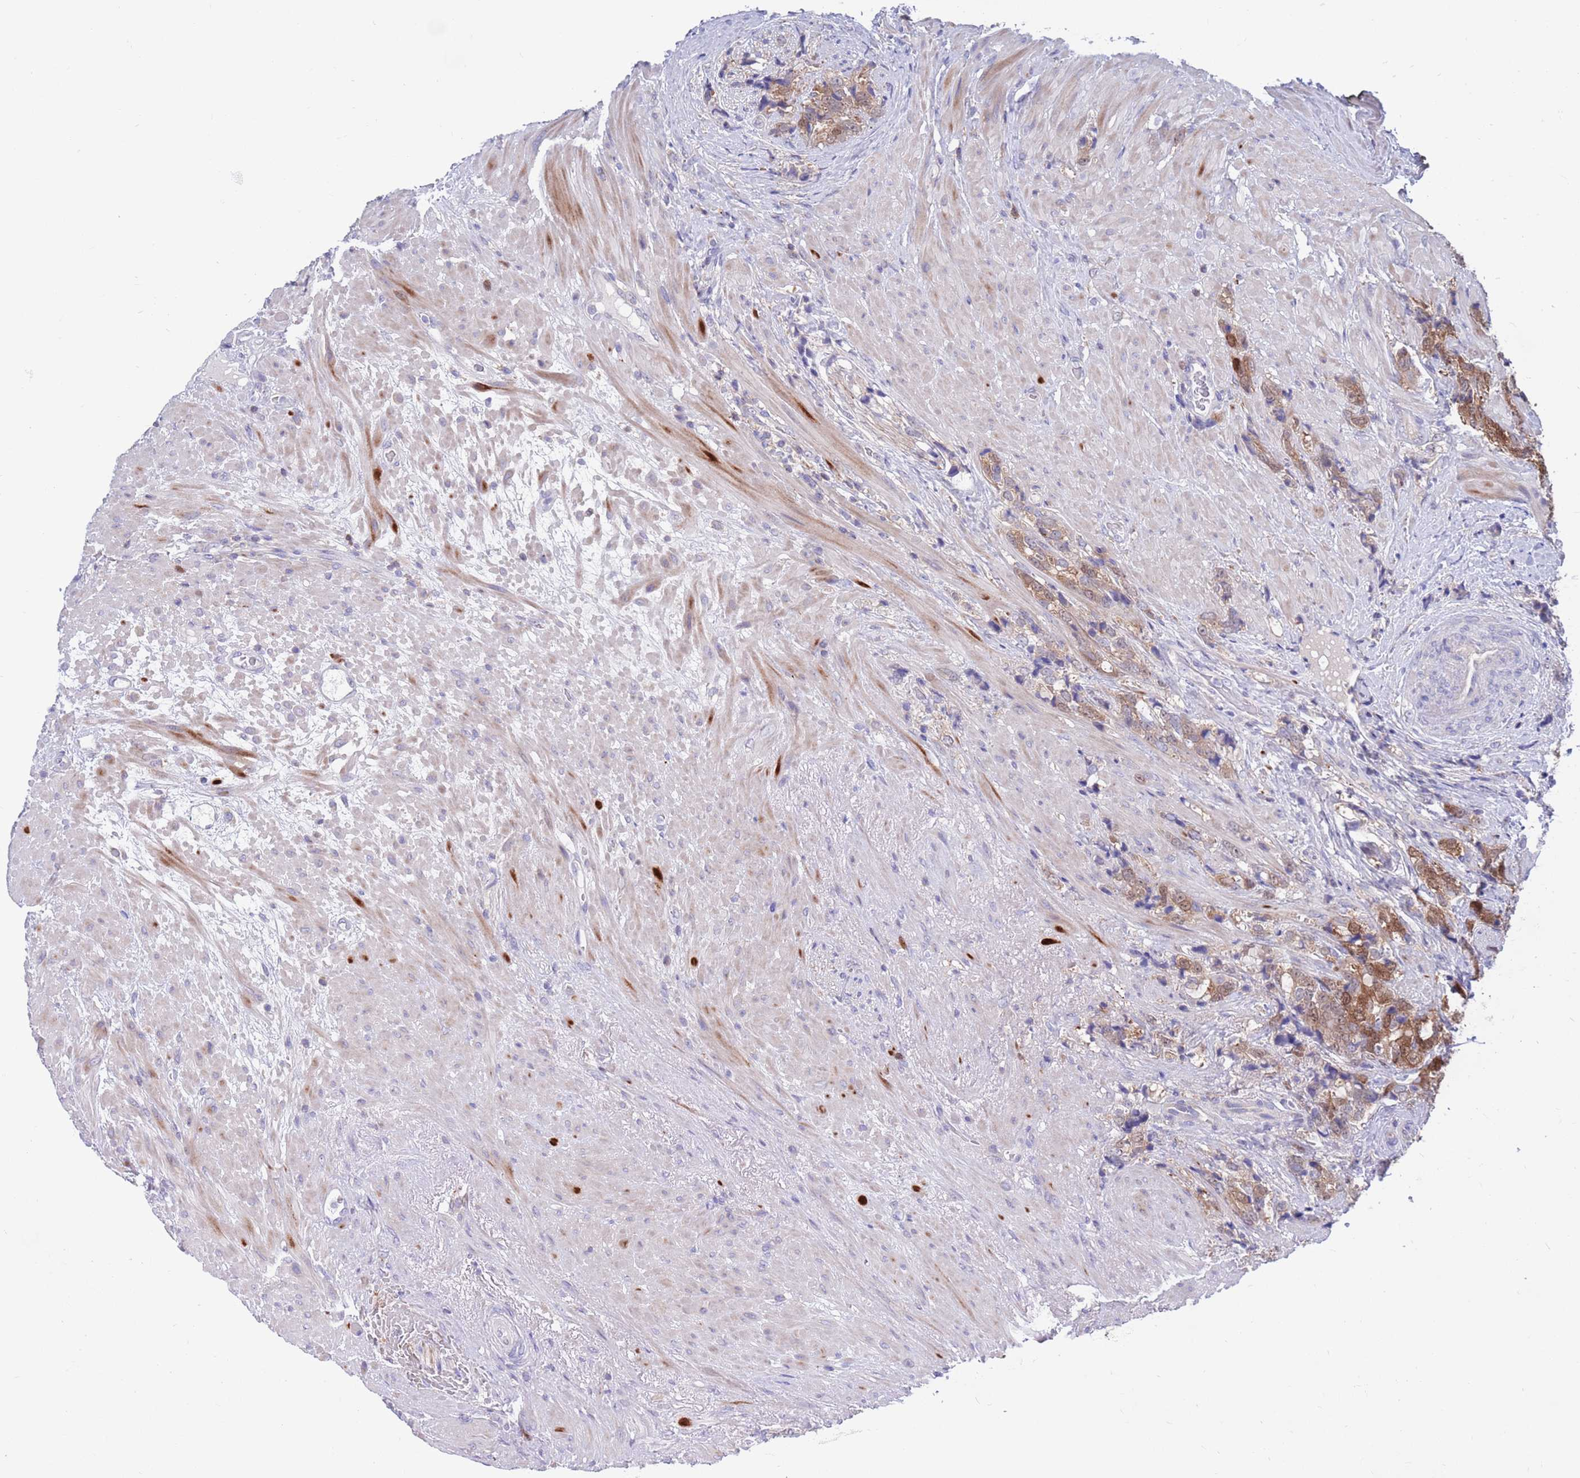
{"staining": {"intensity": "weak", "quantity": ">75%", "location": "cytoplasmic/membranous,nuclear"}, "tissue": "prostate cancer", "cell_type": "Tumor cells", "image_type": "cancer", "snomed": [{"axis": "morphology", "description": "Adenocarcinoma, High grade"}, {"axis": "topography", "description": "Prostate"}], "caption": "This histopathology image reveals IHC staining of human prostate cancer (adenocarcinoma (high-grade)), with low weak cytoplasmic/membranous and nuclear staining in about >75% of tumor cells.", "gene": "KLHL29", "patient": {"sex": "male", "age": 74}}